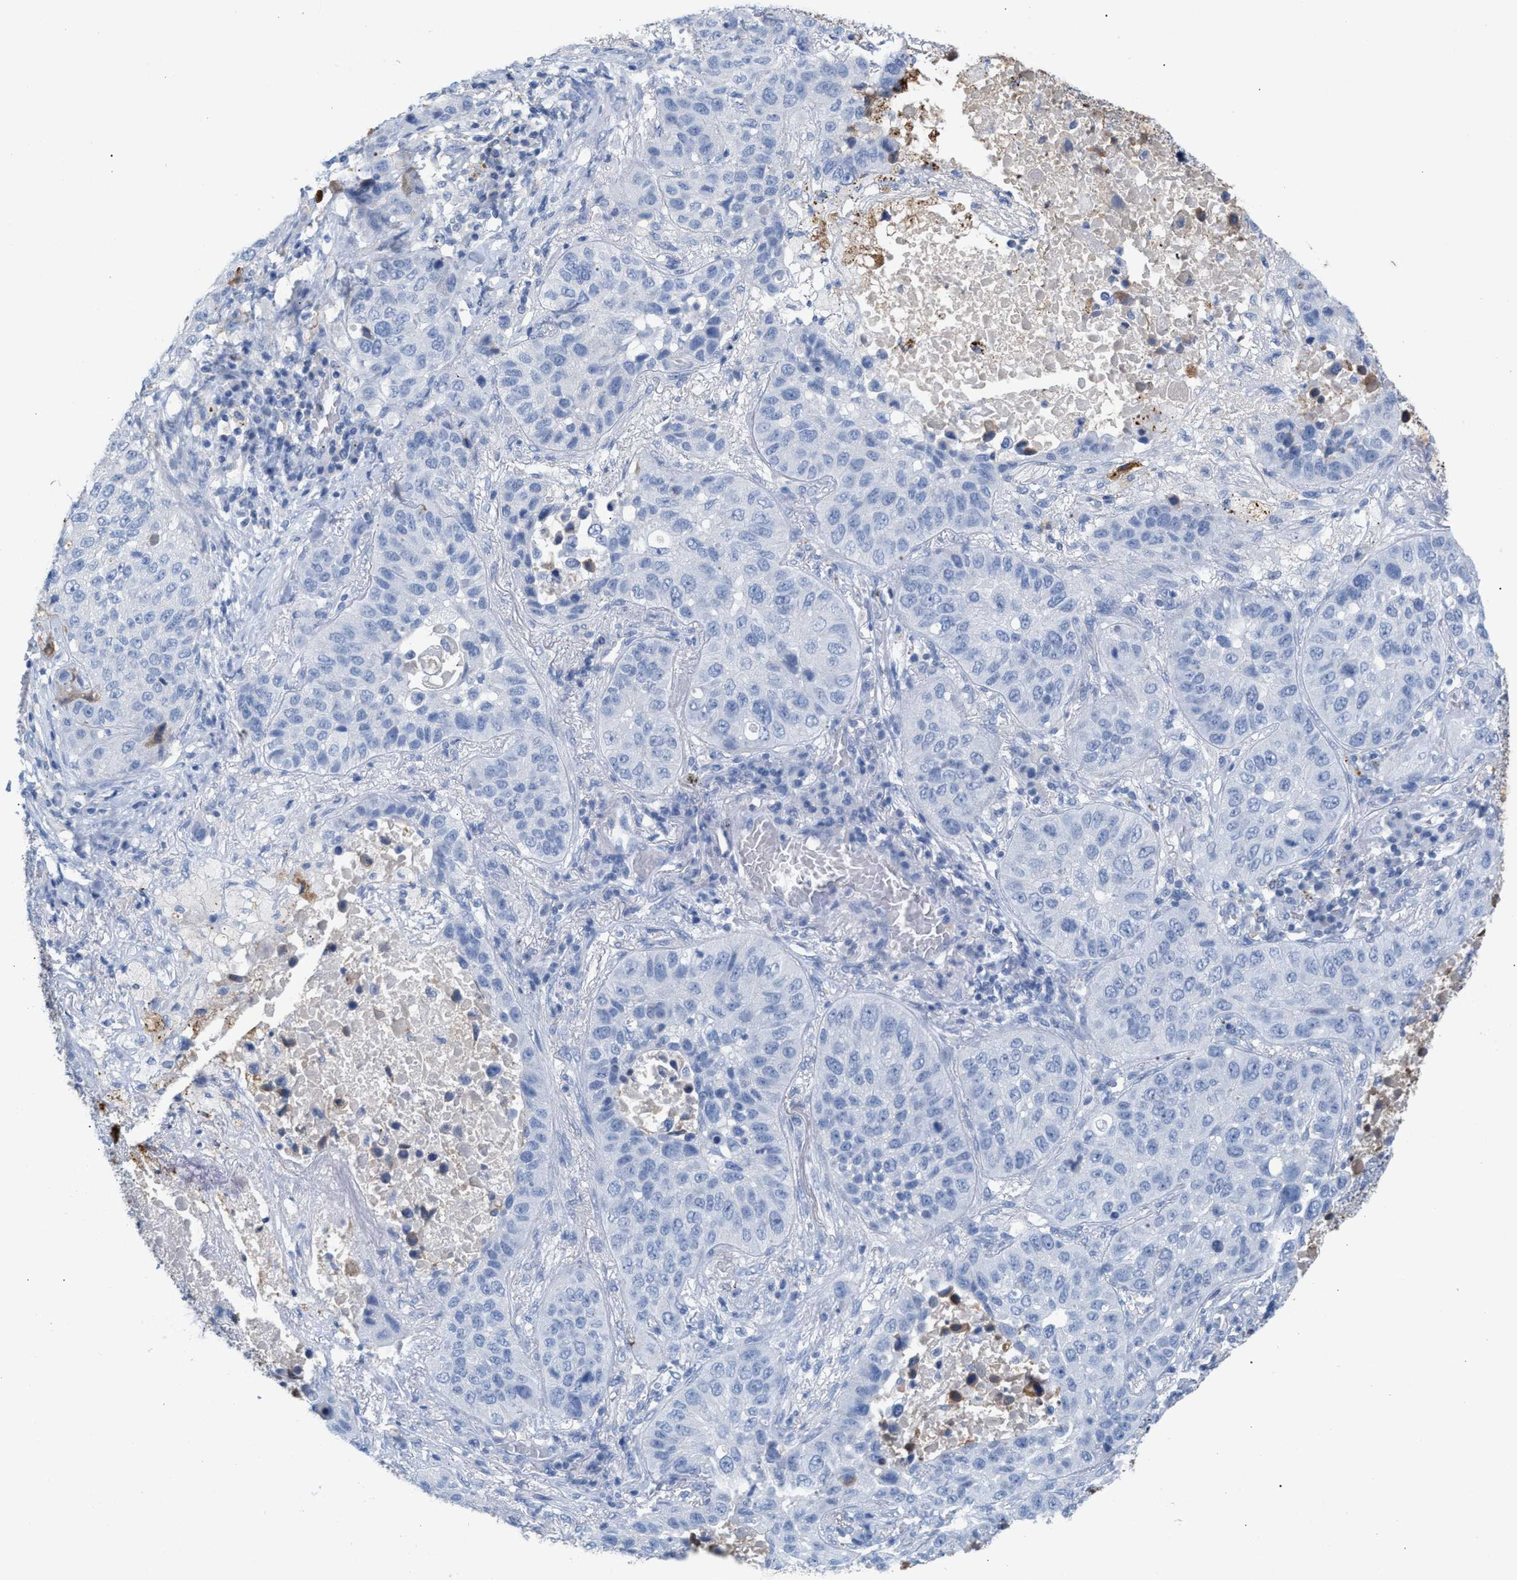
{"staining": {"intensity": "negative", "quantity": "none", "location": "none"}, "tissue": "lung cancer", "cell_type": "Tumor cells", "image_type": "cancer", "snomed": [{"axis": "morphology", "description": "Squamous cell carcinoma, NOS"}, {"axis": "topography", "description": "Lung"}], "caption": "Immunohistochemistry (IHC) of human lung squamous cell carcinoma displays no positivity in tumor cells.", "gene": "APOH", "patient": {"sex": "male", "age": 57}}